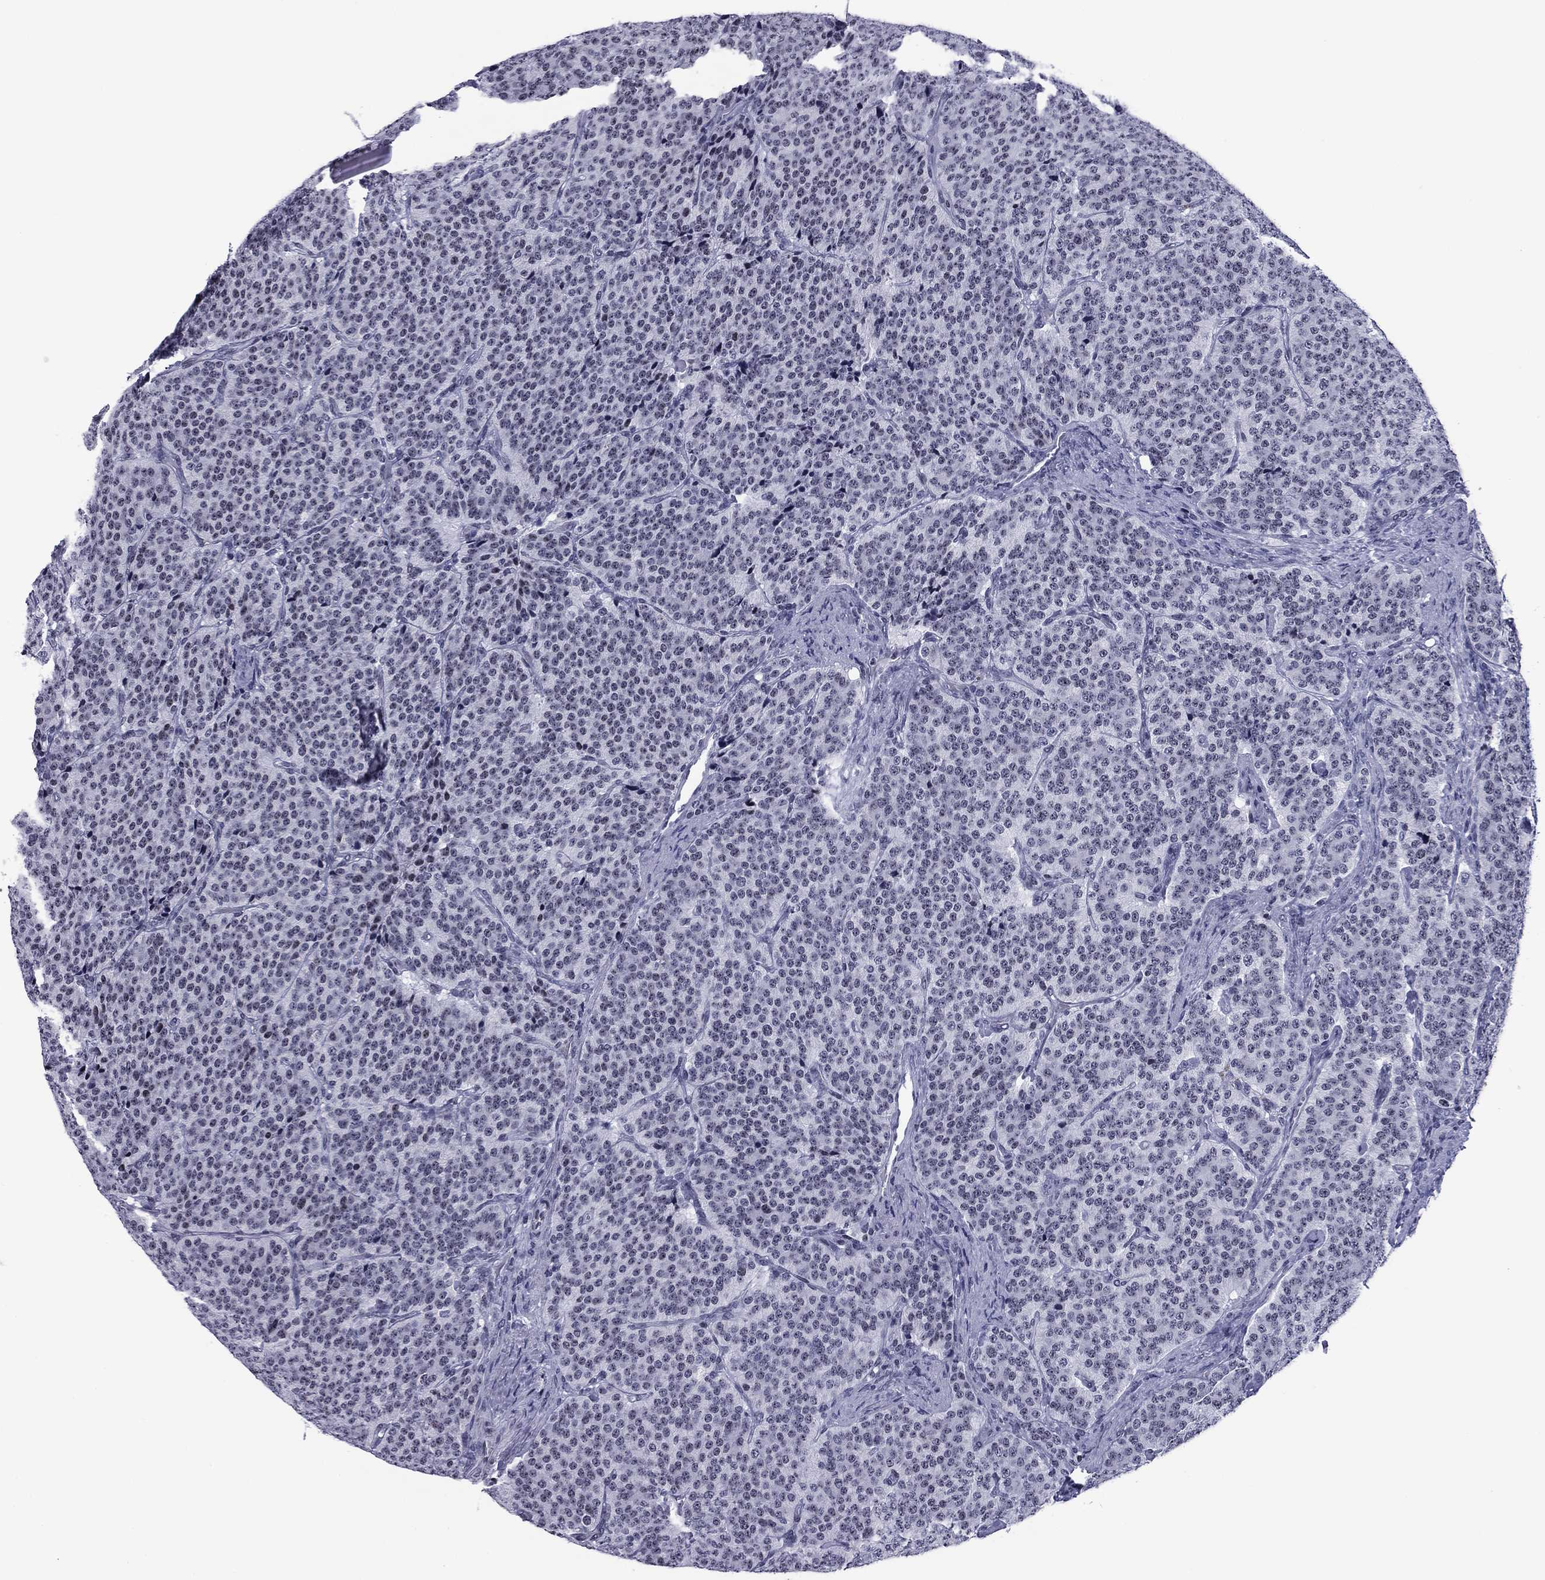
{"staining": {"intensity": "negative", "quantity": "none", "location": "none"}, "tissue": "carcinoid", "cell_type": "Tumor cells", "image_type": "cancer", "snomed": [{"axis": "morphology", "description": "Carcinoid, malignant, NOS"}, {"axis": "topography", "description": "Small intestine"}], "caption": "The histopathology image demonstrates no significant expression in tumor cells of carcinoid (malignant).", "gene": "CCDC144A", "patient": {"sex": "female", "age": 58}}